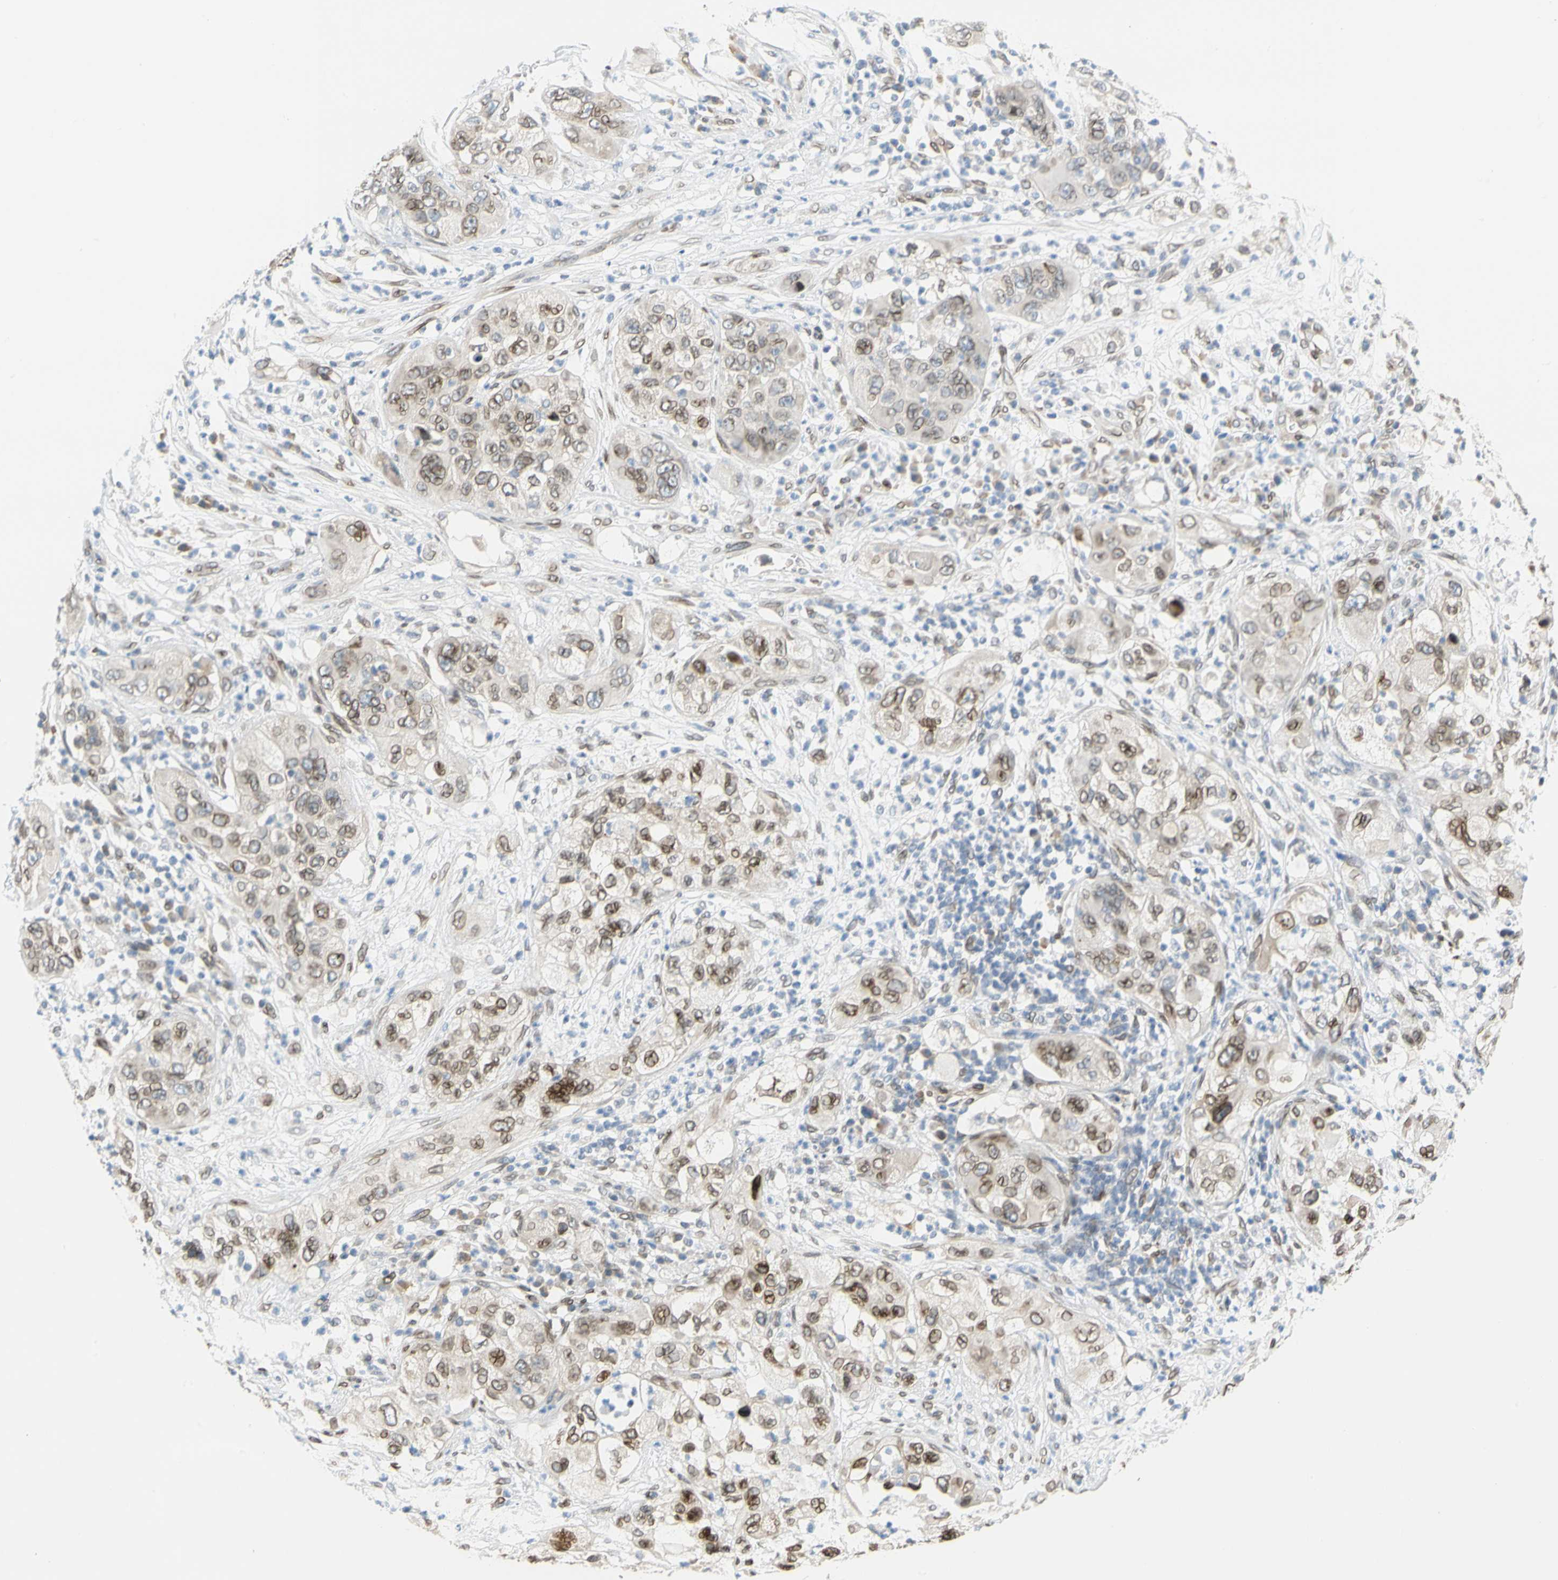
{"staining": {"intensity": "moderate", "quantity": "25%-75%", "location": "cytoplasmic/membranous,nuclear"}, "tissue": "pancreatic cancer", "cell_type": "Tumor cells", "image_type": "cancer", "snomed": [{"axis": "morphology", "description": "Adenocarcinoma, NOS"}, {"axis": "topography", "description": "Pancreas"}], "caption": "Adenocarcinoma (pancreatic) stained with a protein marker displays moderate staining in tumor cells.", "gene": "SUN1", "patient": {"sex": "female", "age": 78}}